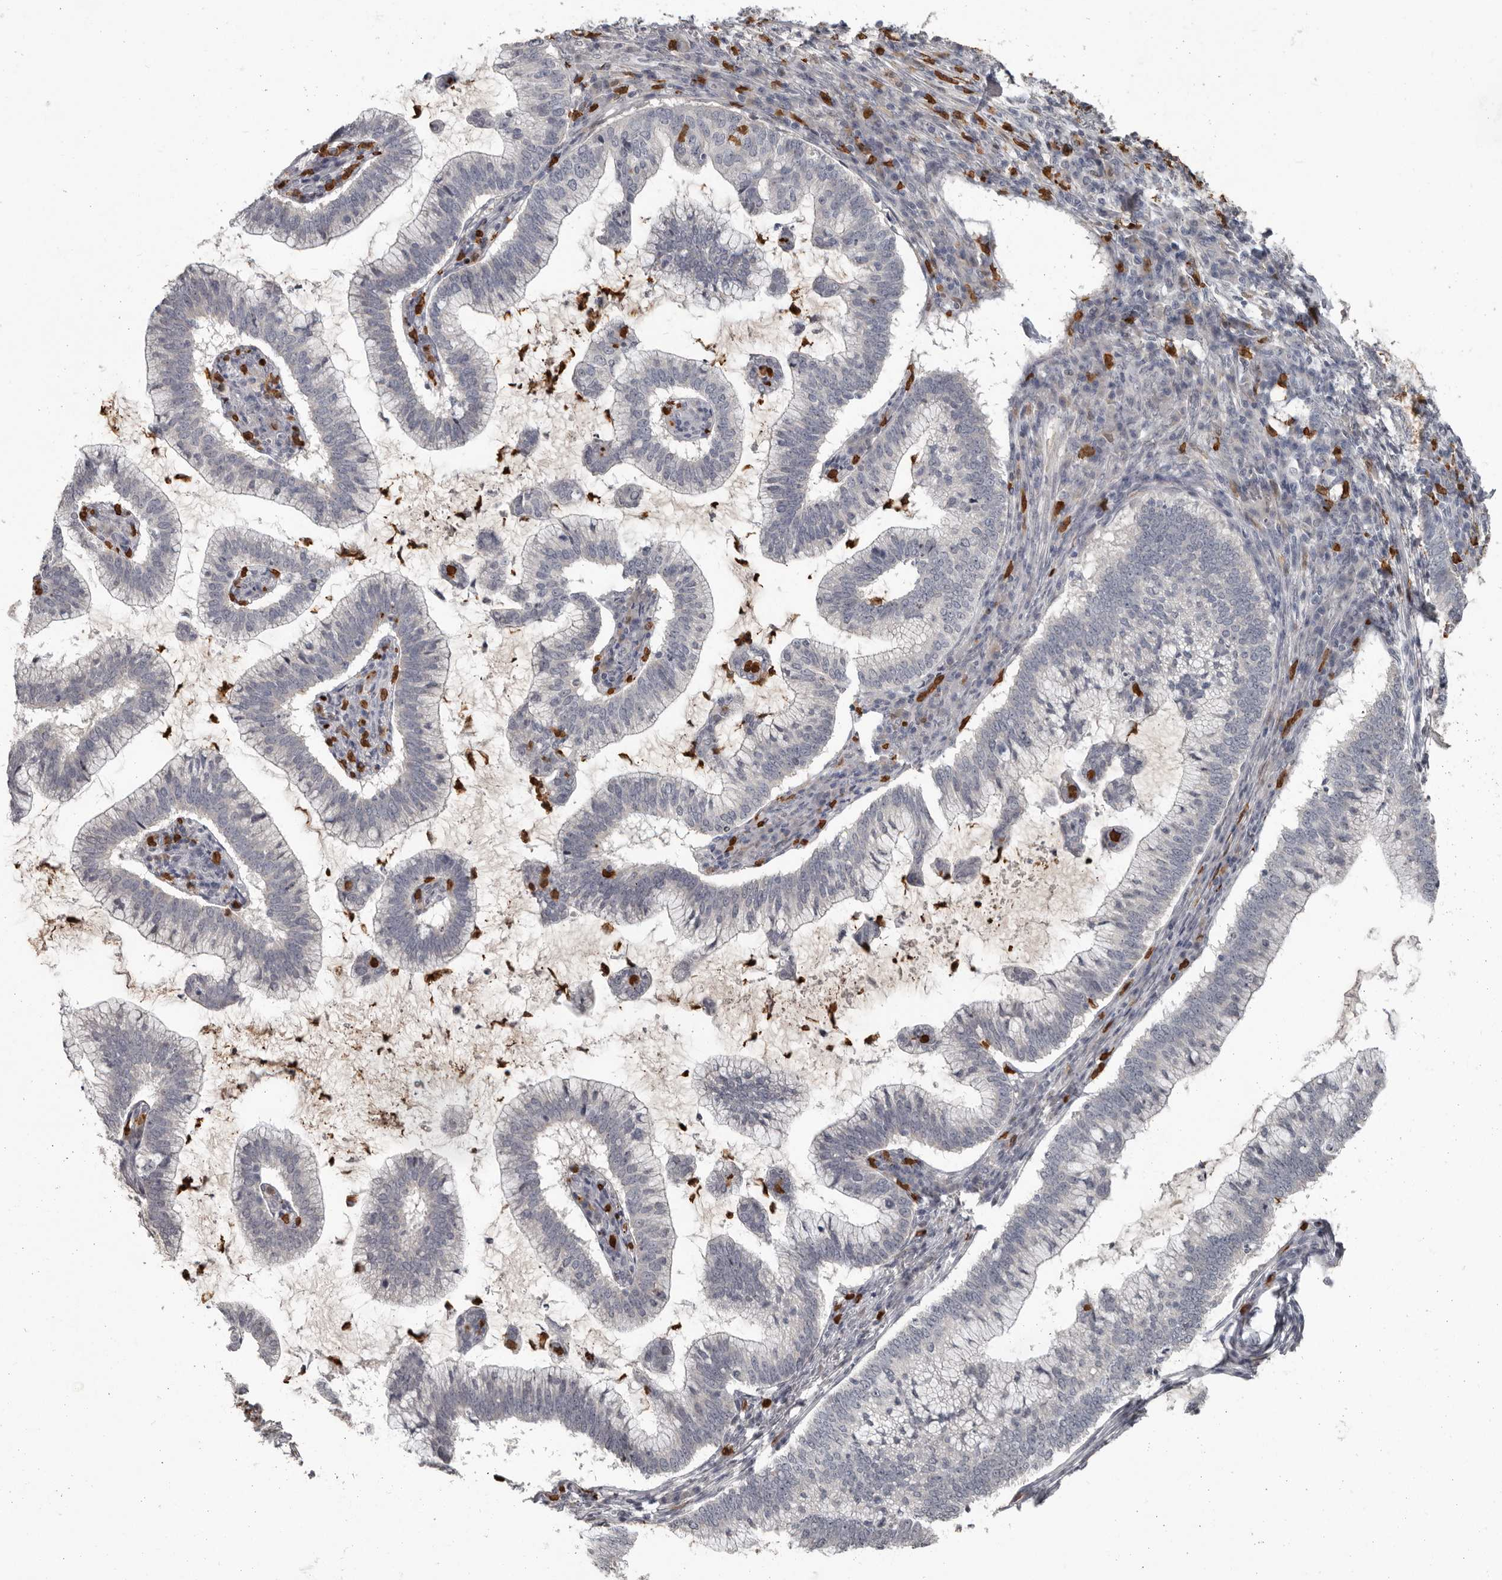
{"staining": {"intensity": "negative", "quantity": "none", "location": "none"}, "tissue": "cervical cancer", "cell_type": "Tumor cells", "image_type": "cancer", "snomed": [{"axis": "morphology", "description": "Adenocarcinoma, NOS"}, {"axis": "topography", "description": "Cervix"}], "caption": "Immunohistochemistry (IHC) micrograph of neoplastic tissue: cervical cancer stained with DAB (3,3'-diaminobenzidine) displays no significant protein expression in tumor cells.", "gene": "GPR157", "patient": {"sex": "female", "age": 36}}